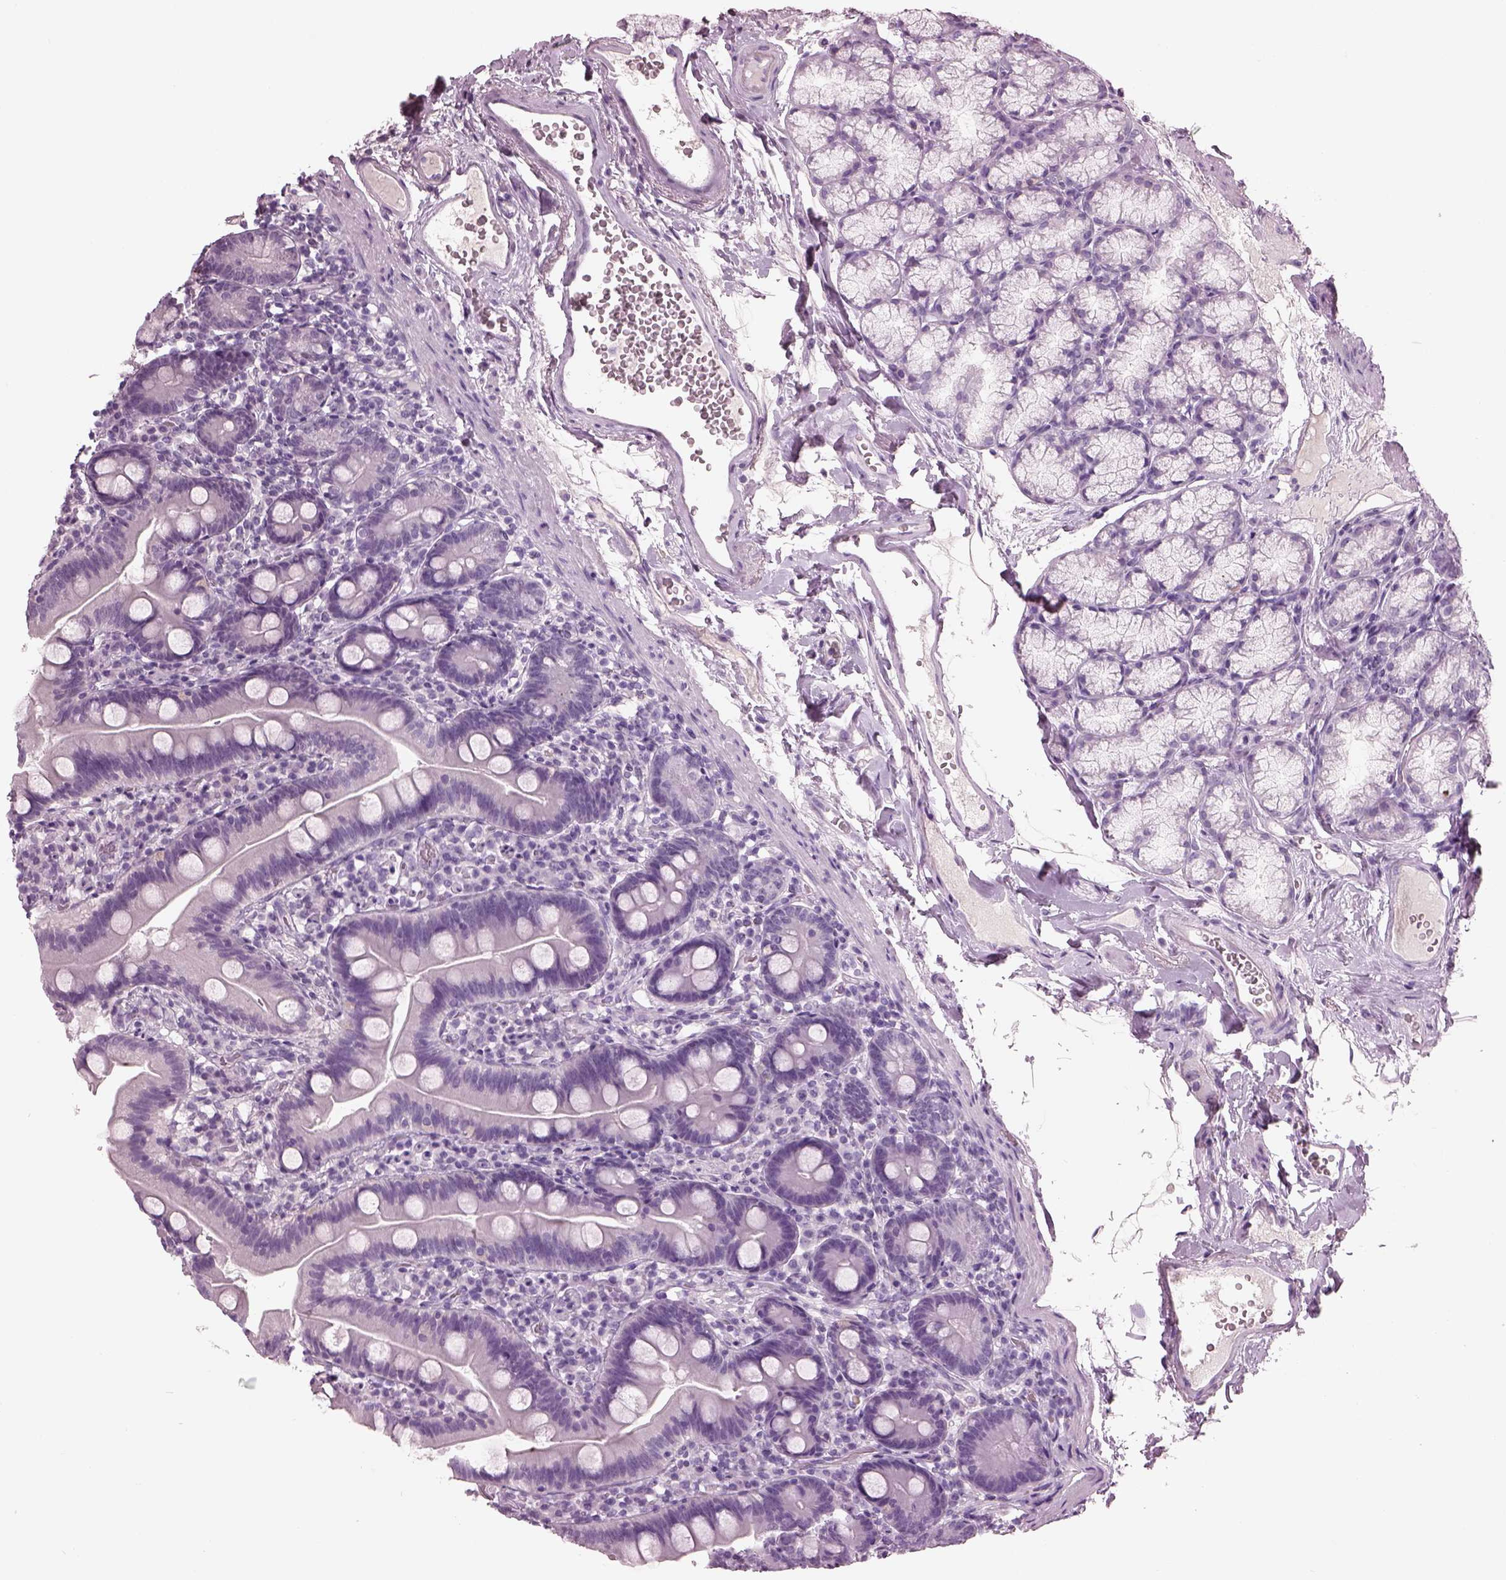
{"staining": {"intensity": "negative", "quantity": "none", "location": "none"}, "tissue": "duodenum", "cell_type": "Glandular cells", "image_type": "normal", "snomed": [{"axis": "morphology", "description": "Normal tissue, NOS"}, {"axis": "topography", "description": "Duodenum"}], "caption": "A high-resolution histopathology image shows immunohistochemistry (IHC) staining of normal duodenum, which reveals no significant staining in glandular cells.", "gene": "PACRG", "patient": {"sex": "female", "age": 67}}